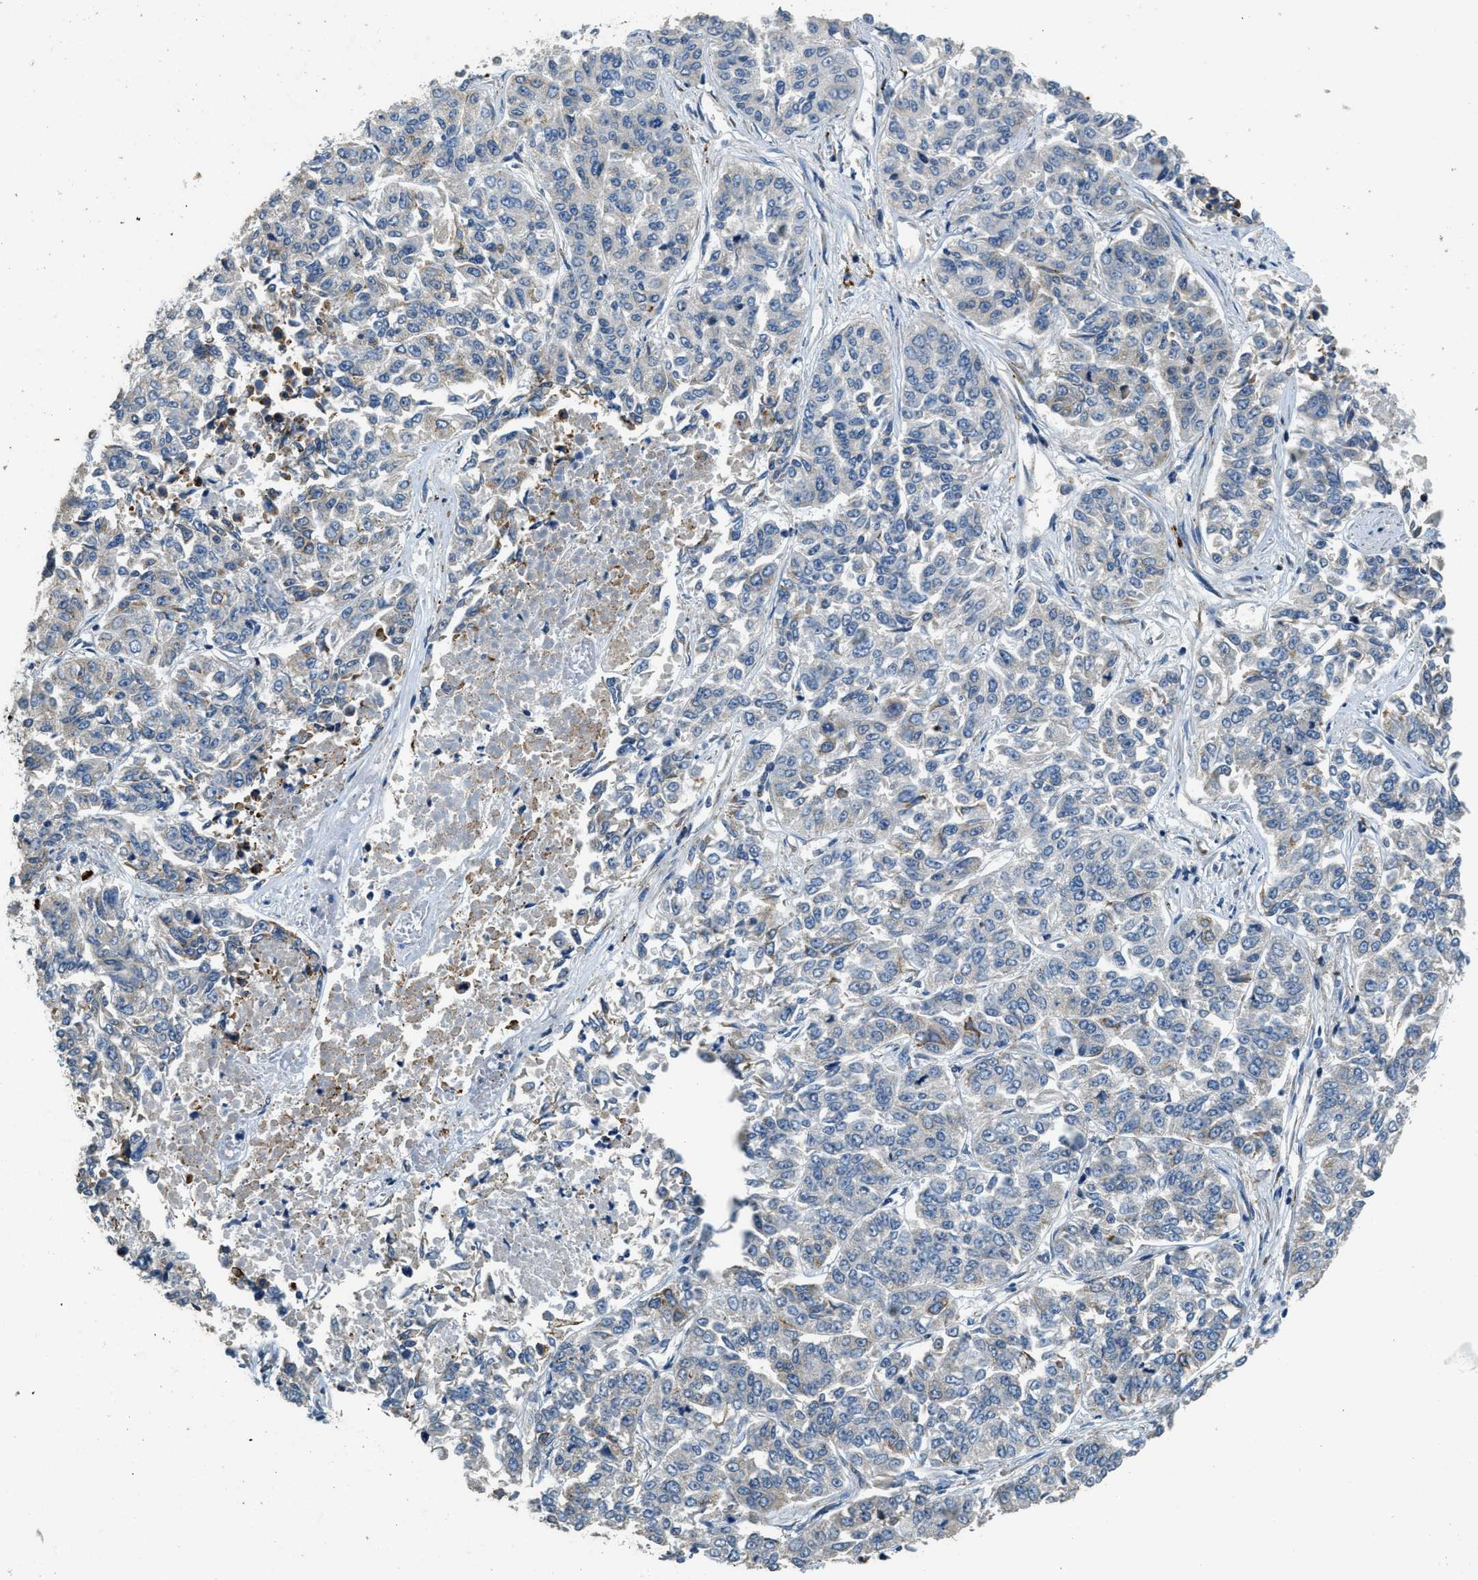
{"staining": {"intensity": "negative", "quantity": "none", "location": "none"}, "tissue": "lung cancer", "cell_type": "Tumor cells", "image_type": "cancer", "snomed": [{"axis": "morphology", "description": "Adenocarcinoma, NOS"}, {"axis": "topography", "description": "Lung"}], "caption": "Tumor cells show no significant expression in lung adenocarcinoma. (DAB (3,3'-diaminobenzidine) IHC with hematoxylin counter stain).", "gene": "HERC2", "patient": {"sex": "male", "age": 84}}